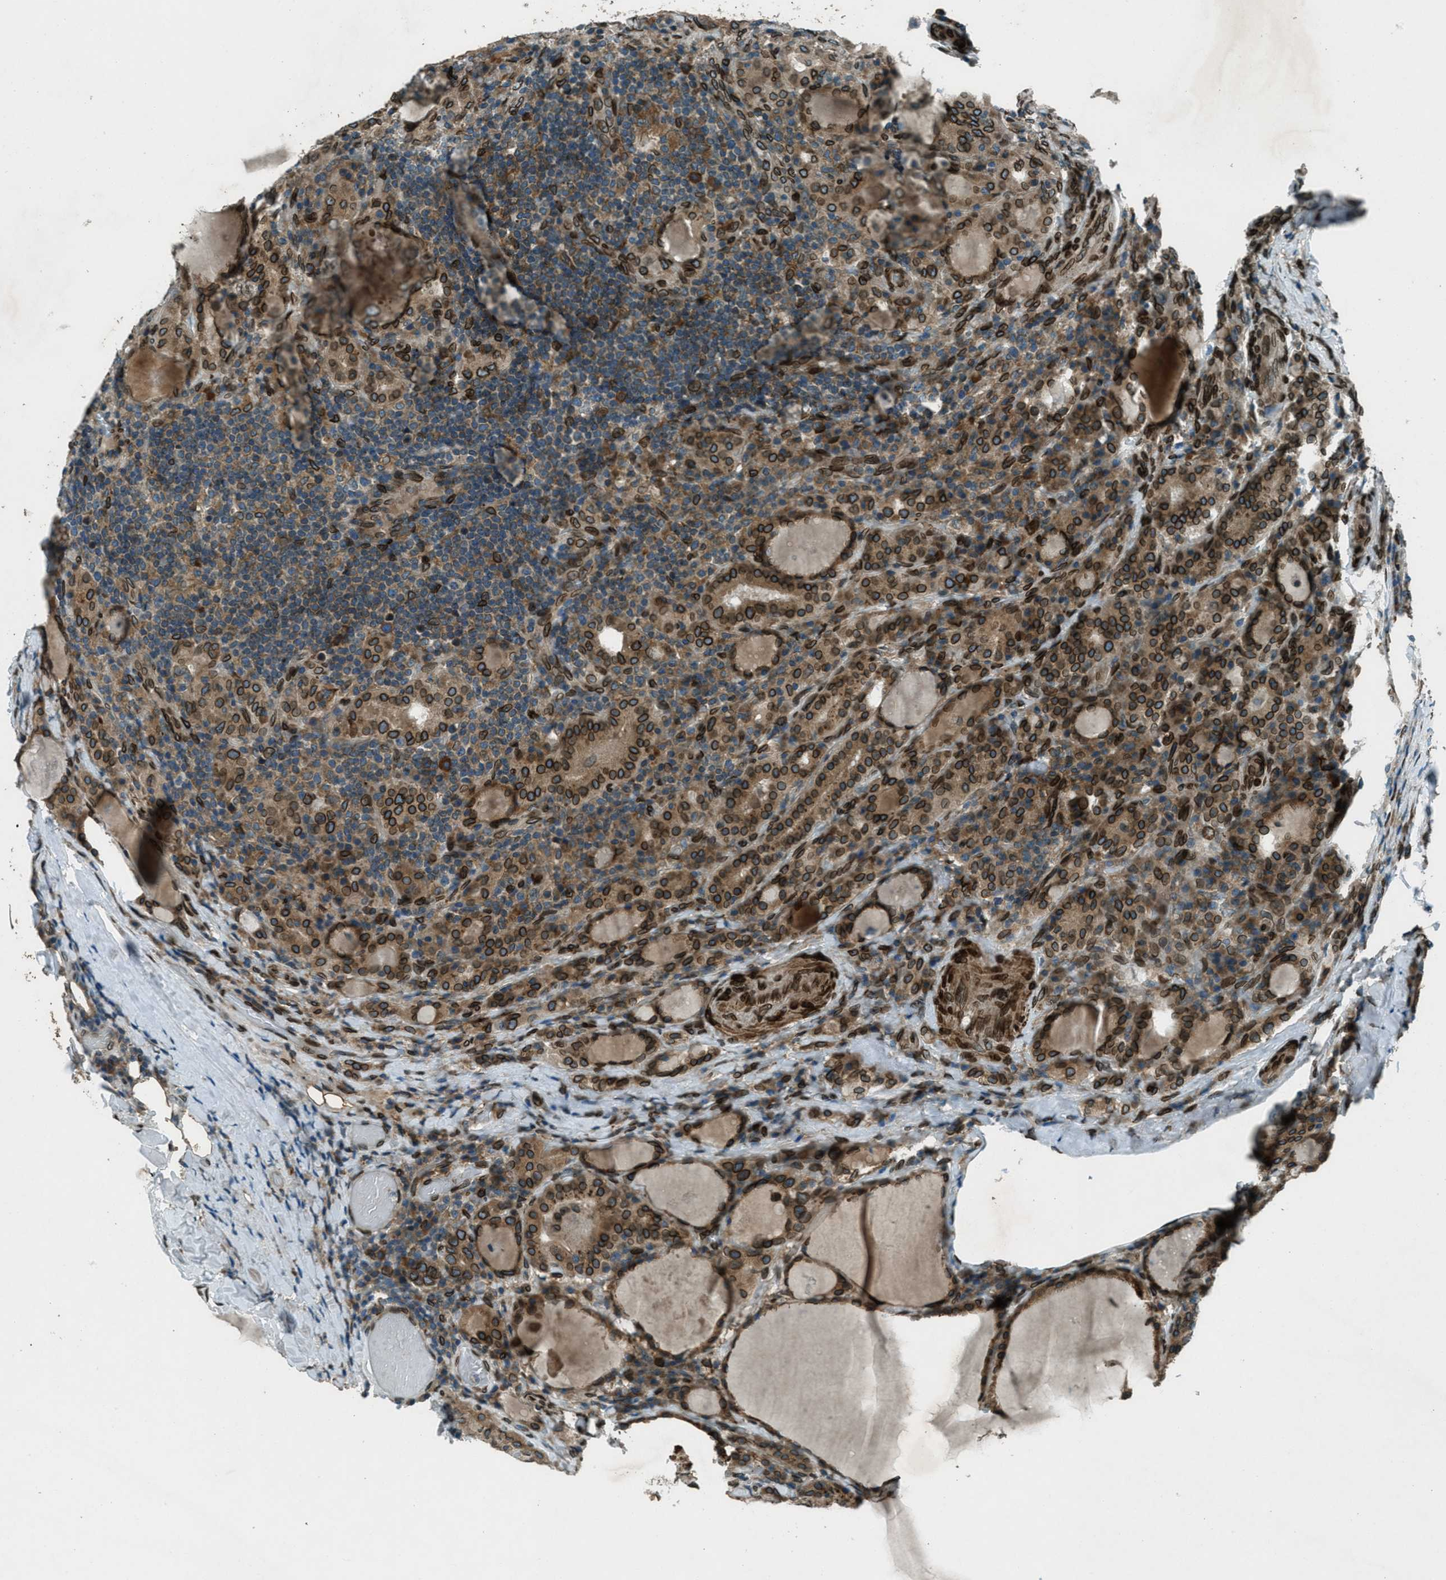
{"staining": {"intensity": "strong", "quantity": ">75%", "location": "cytoplasmic/membranous,nuclear"}, "tissue": "thyroid cancer", "cell_type": "Tumor cells", "image_type": "cancer", "snomed": [{"axis": "morphology", "description": "Papillary adenocarcinoma, NOS"}, {"axis": "topography", "description": "Thyroid gland"}], "caption": "This photomicrograph reveals immunohistochemistry staining of thyroid cancer, with high strong cytoplasmic/membranous and nuclear positivity in approximately >75% of tumor cells.", "gene": "LEMD2", "patient": {"sex": "female", "age": 42}}